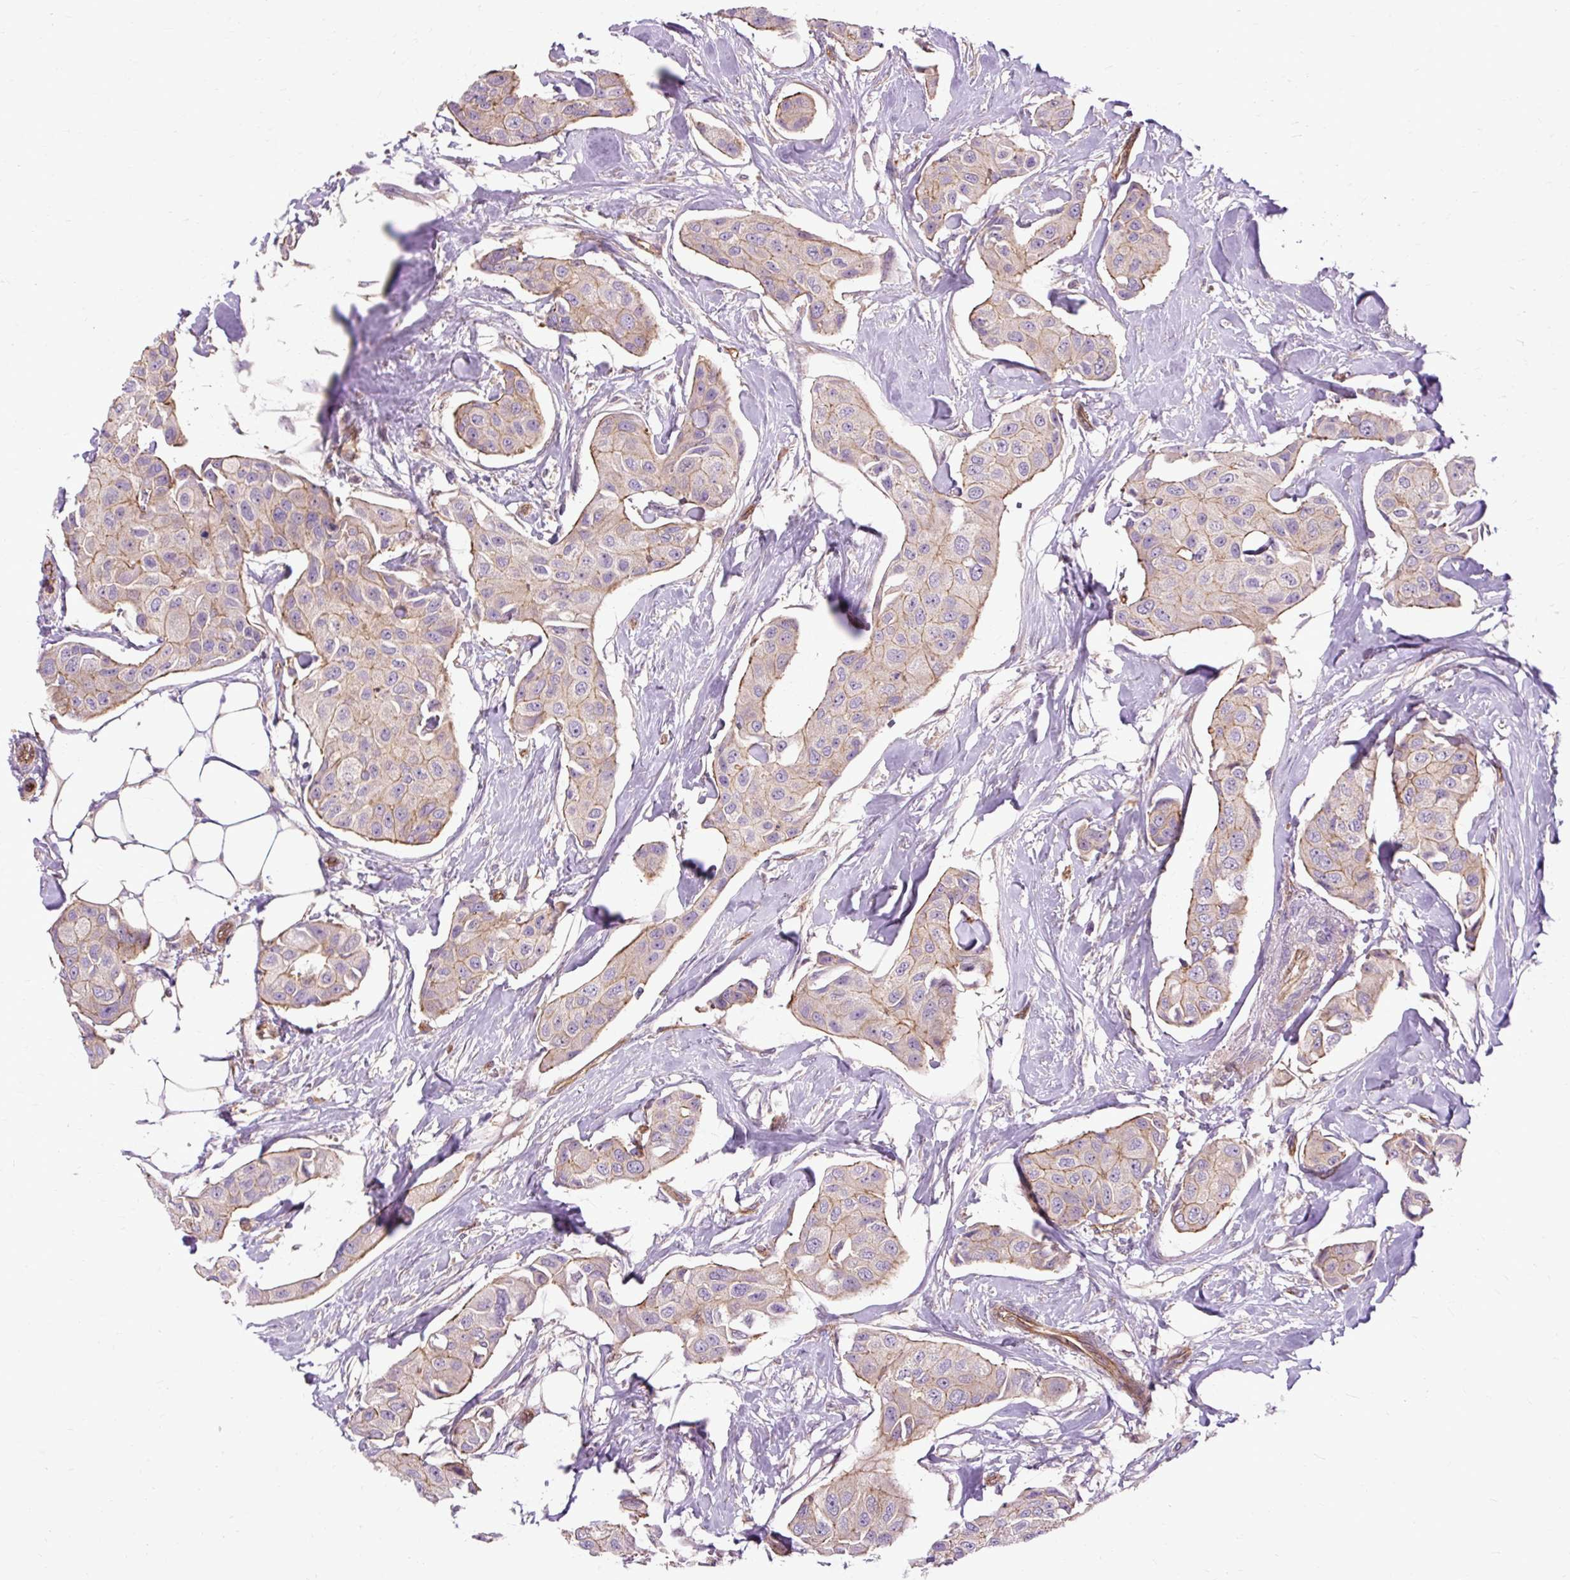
{"staining": {"intensity": "weak", "quantity": "<25%", "location": "cytoplasmic/membranous"}, "tissue": "breast cancer", "cell_type": "Tumor cells", "image_type": "cancer", "snomed": [{"axis": "morphology", "description": "Duct carcinoma"}, {"axis": "topography", "description": "Breast"}, {"axis": "topography", "description": "Lymph node"}], "caption": "There is no significant staining in tumor cells of breast cancer (intraductal carcinoma).", "gene": "CCDC93", "patient": {"sex": "female", "age": 80}}